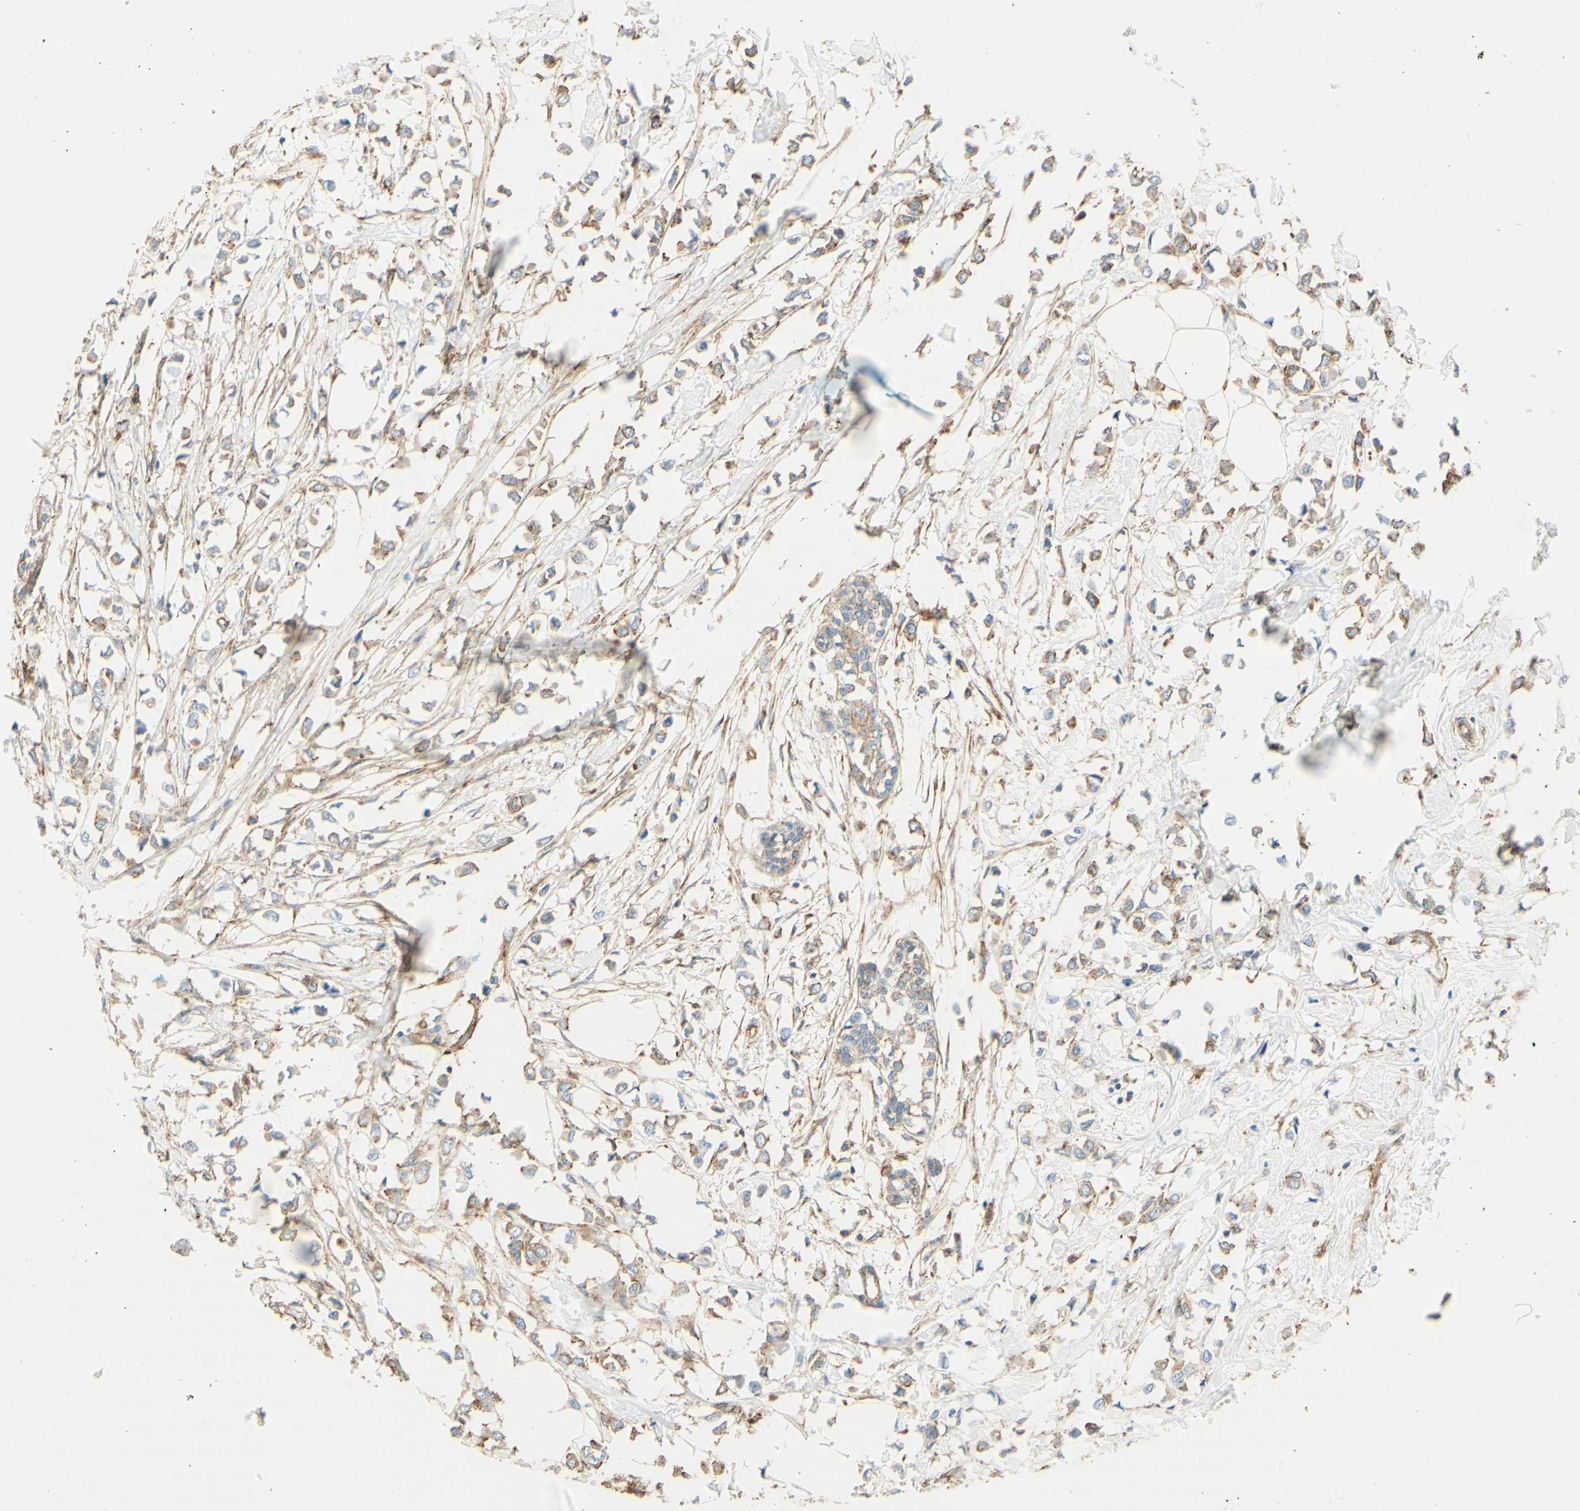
{"staining": {"intensity": "weak", "quantity": ">75%", "location": "cytoplasmic/membranous"}, "tissue": "breast cancer", "cell_type": "Tumor cells", "image_type": "cancer", "snomed": [{"axis": "morphology", "description": "Lobular carcinoma"}, {"axis": "topography", "description": "Breast"}], "caption": "Human breast cancer stained with a brown dye exhibits weak cytoplasmic/membranous positive positivity in approximately >75% of tumor cells.", "gene": "CLTC", "patient": {"sex": "female", "age": 51}}